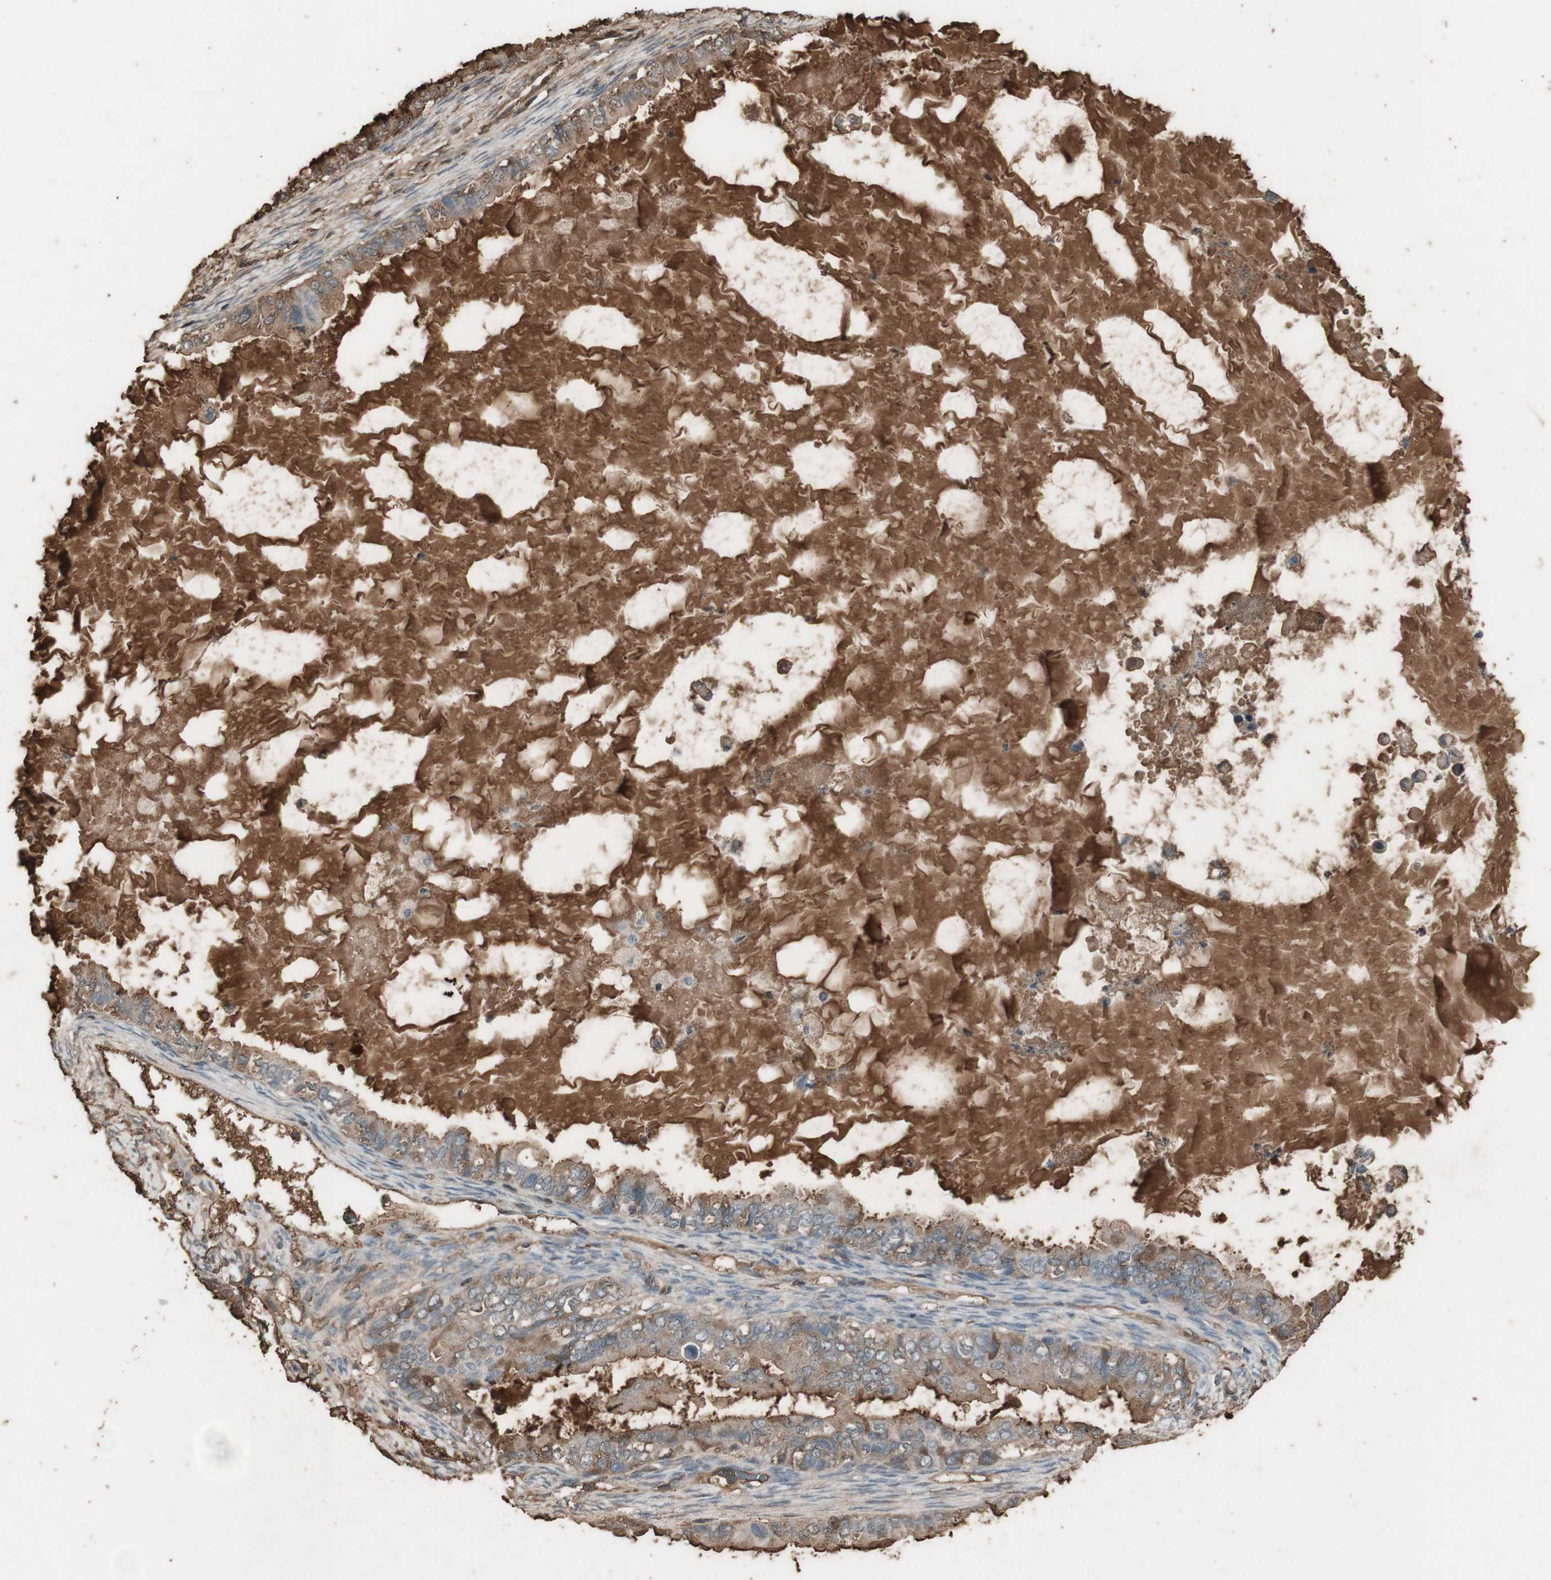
{"staining": {"intensity": "weak", "quantity": ">75%", "location": "cytoplasmic/membranous"}, "tissue": "ovarian cancer", "cell_type": "Tumor cells", "image_type": "cancer", "snomed": [{"axis": "morphology", "description": "Cystadenocarcinoma, mucinous, NOS"}, {"axis": "topography", "description": "Ovary"}], "caption": "A histopathology image showing weak cytoplasmic/membranous staining in approximately >75% of tumor cells in ovarian cancer (mucinous cystadenocarcinoma), as visualized by brown immunohistochemical staining.", "gene": "MMP14", "patient": {"sex": "female", "age": 80}}